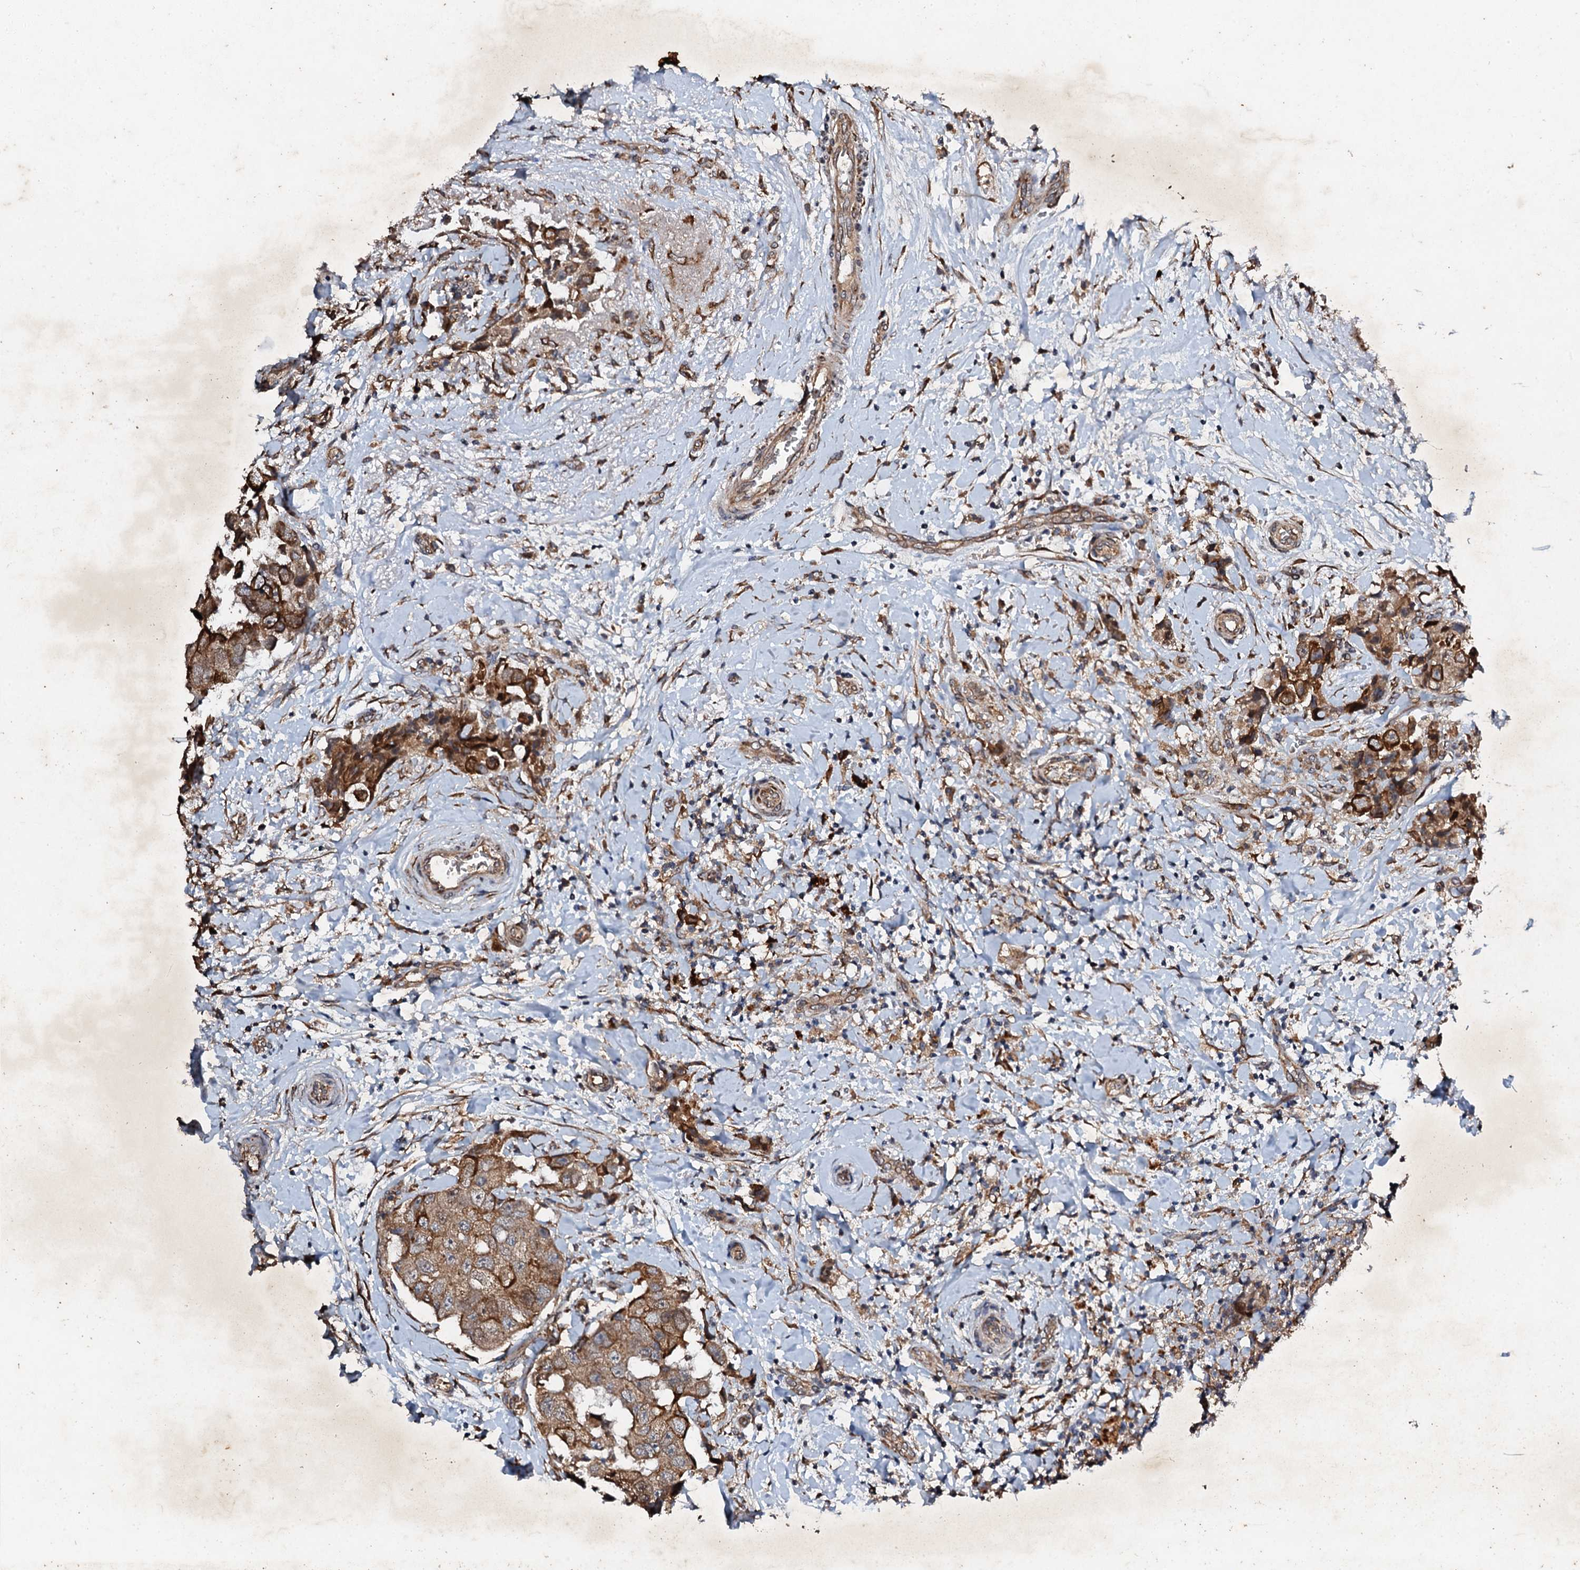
{"staining": {"intensity": "moderate", "quantity": ">75%", "location": "cytoplasmic/membranous,nuclear"}, "tissue": "breast cancer", "cell_type": "Tumor cells", "image_type": "cancer", "snomed": [{"axis": "morphology", "description": "Normal tissue, NOS"}, {"axis": "morphology", "description": "Duct carcinoma"}, {"axis": "topography", "description": "Breast"}], "caption": "Human breast infiltrating ductal carcinoma stained with a protein marker reveals moderate staining in tumor cells.", "gene": "ADAMTS10", "patient": {"sex": "female", "age": 62}}